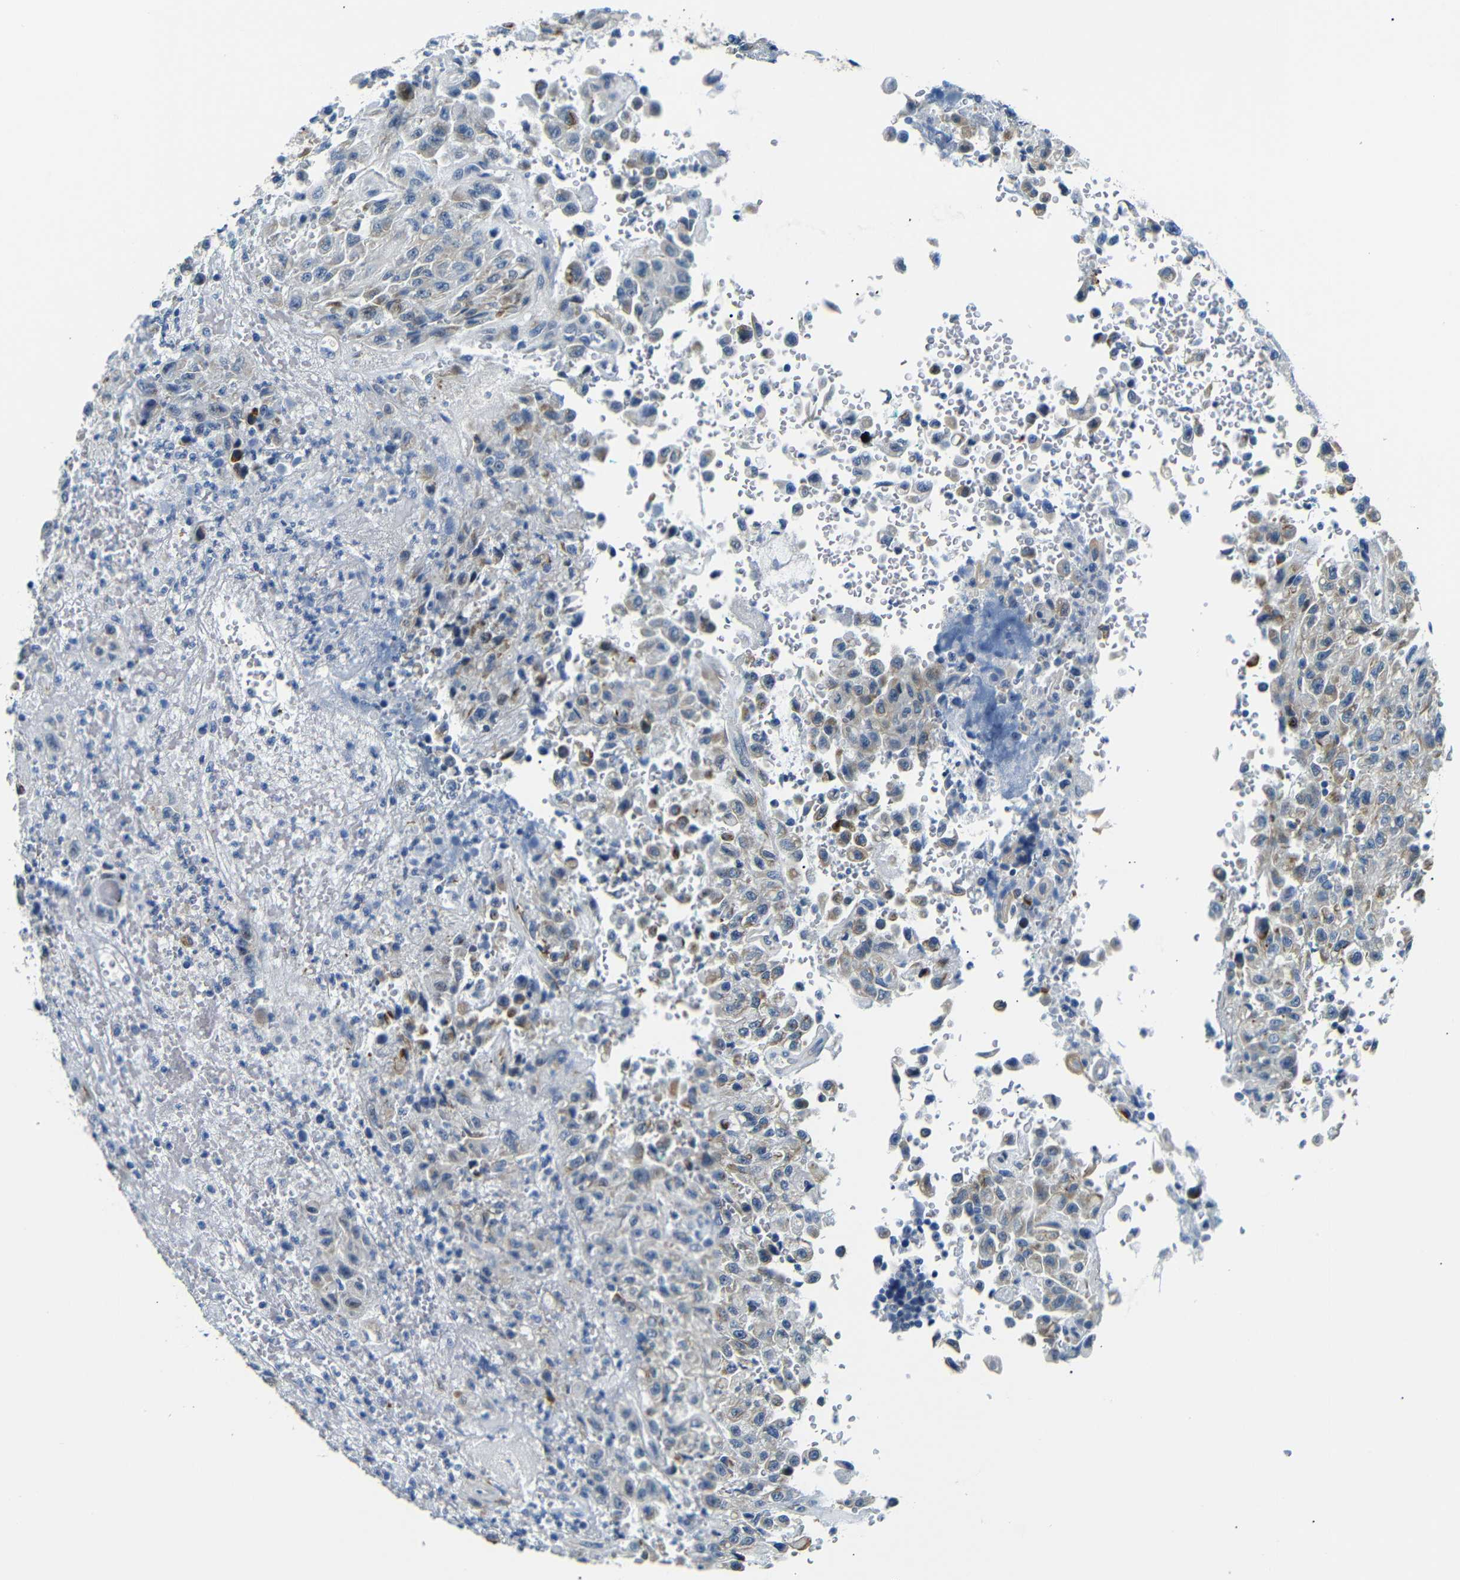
{"staining": {"intensity": "weak", "quantity": "<25%", "location": "cytoplasmic/membranous"}, "tissue": "urothelial cancer", "cell_type": "Tumor cells", "image_type": "cancer", "snomed": [{"axis": "morphology", "description": "Urothelial carcinoma, High grade"}, {"axis": "topography", "description": "Urinary bladder"}], "caption": "Urothelial carcinoma (high-grade) was stained to show a protein in brown. There is no significant expression in tumor cells.", "gene": "TAFA1", "patient": {"sex": "male", "age": 46}}